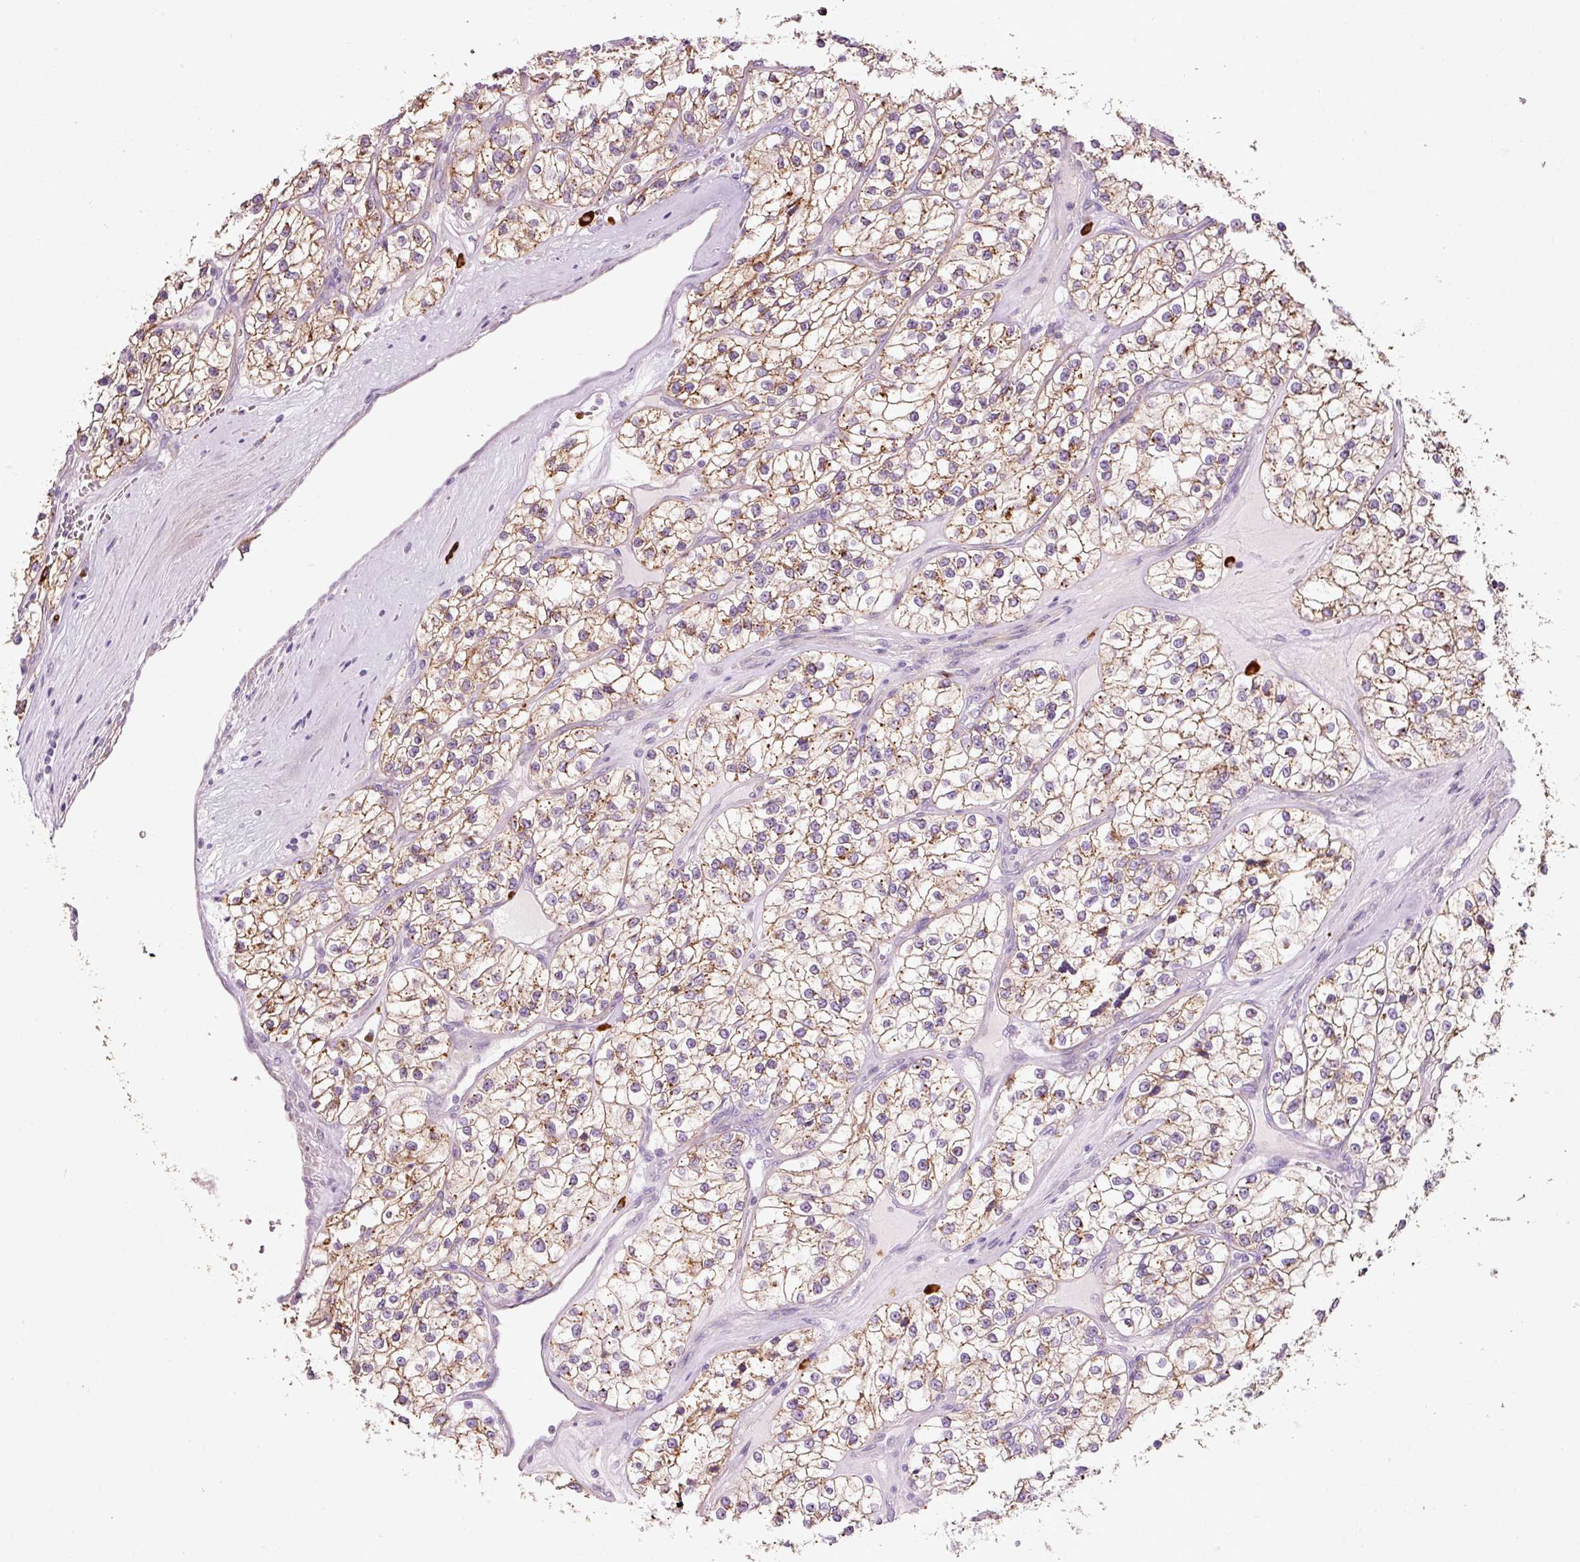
{"staining": {"intensity": "moderate", "quantity": ">75%", "location": "cytoplasmic/membranous"}, "tissue": "renal cancer", "cell_type": "Tumor cells", "image_type": "cancer", "snomed": [{"axis": "morphology", "description": "Adenocarcinoma, NOS"}, {"axis": "topography", "description": "Kidney"}], "caption": "Protein staining by immunohistochemistry displays moderate cytoplasmic/membranous expression in about >75% of tumor cells in renal adenocarcinoma.", "gene": "TMC8", "patient": {"sex": "female", "age": 57}}